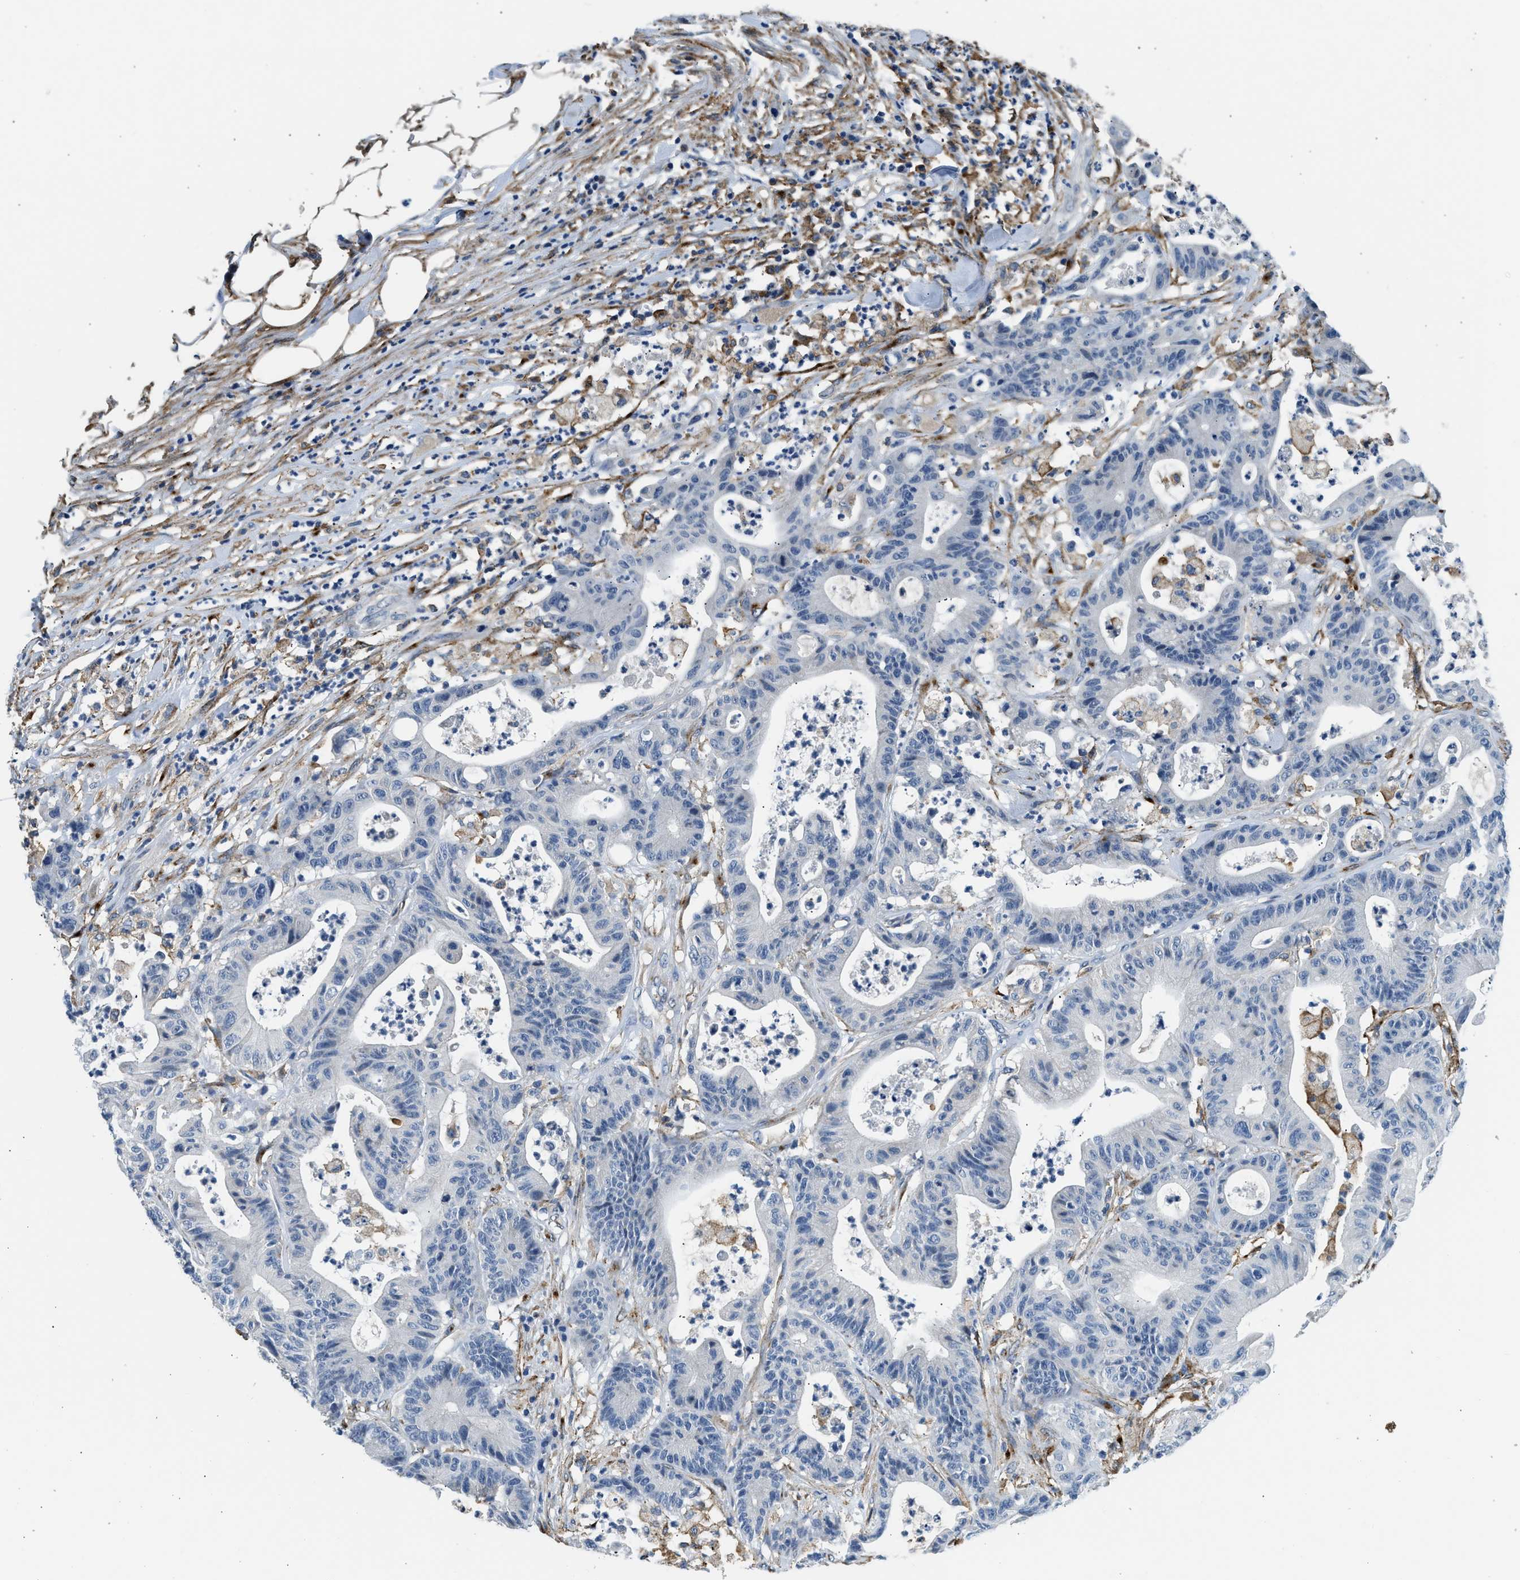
{"staining": {"intensity": "negative", "quantity": "none", "location": "none"}, "tissue": "colorectal cancer", "cell_type": "Tumor cells", "image_type": "cancer", "snomed": [{"axis": "morphology", "description": "Adenocarcinoma, NOS"}, {"axis": "topography", "description": "Colon"}], "caption": "High magnification brightfield microscopy of adenocarcinoma (colorectal) stained with DAB (brown) and counterstained with hematoxylin (blue): tumor cells show no significant staining.", "gene": "LRP1", "patient": {"sex": "female", "age": 84}}